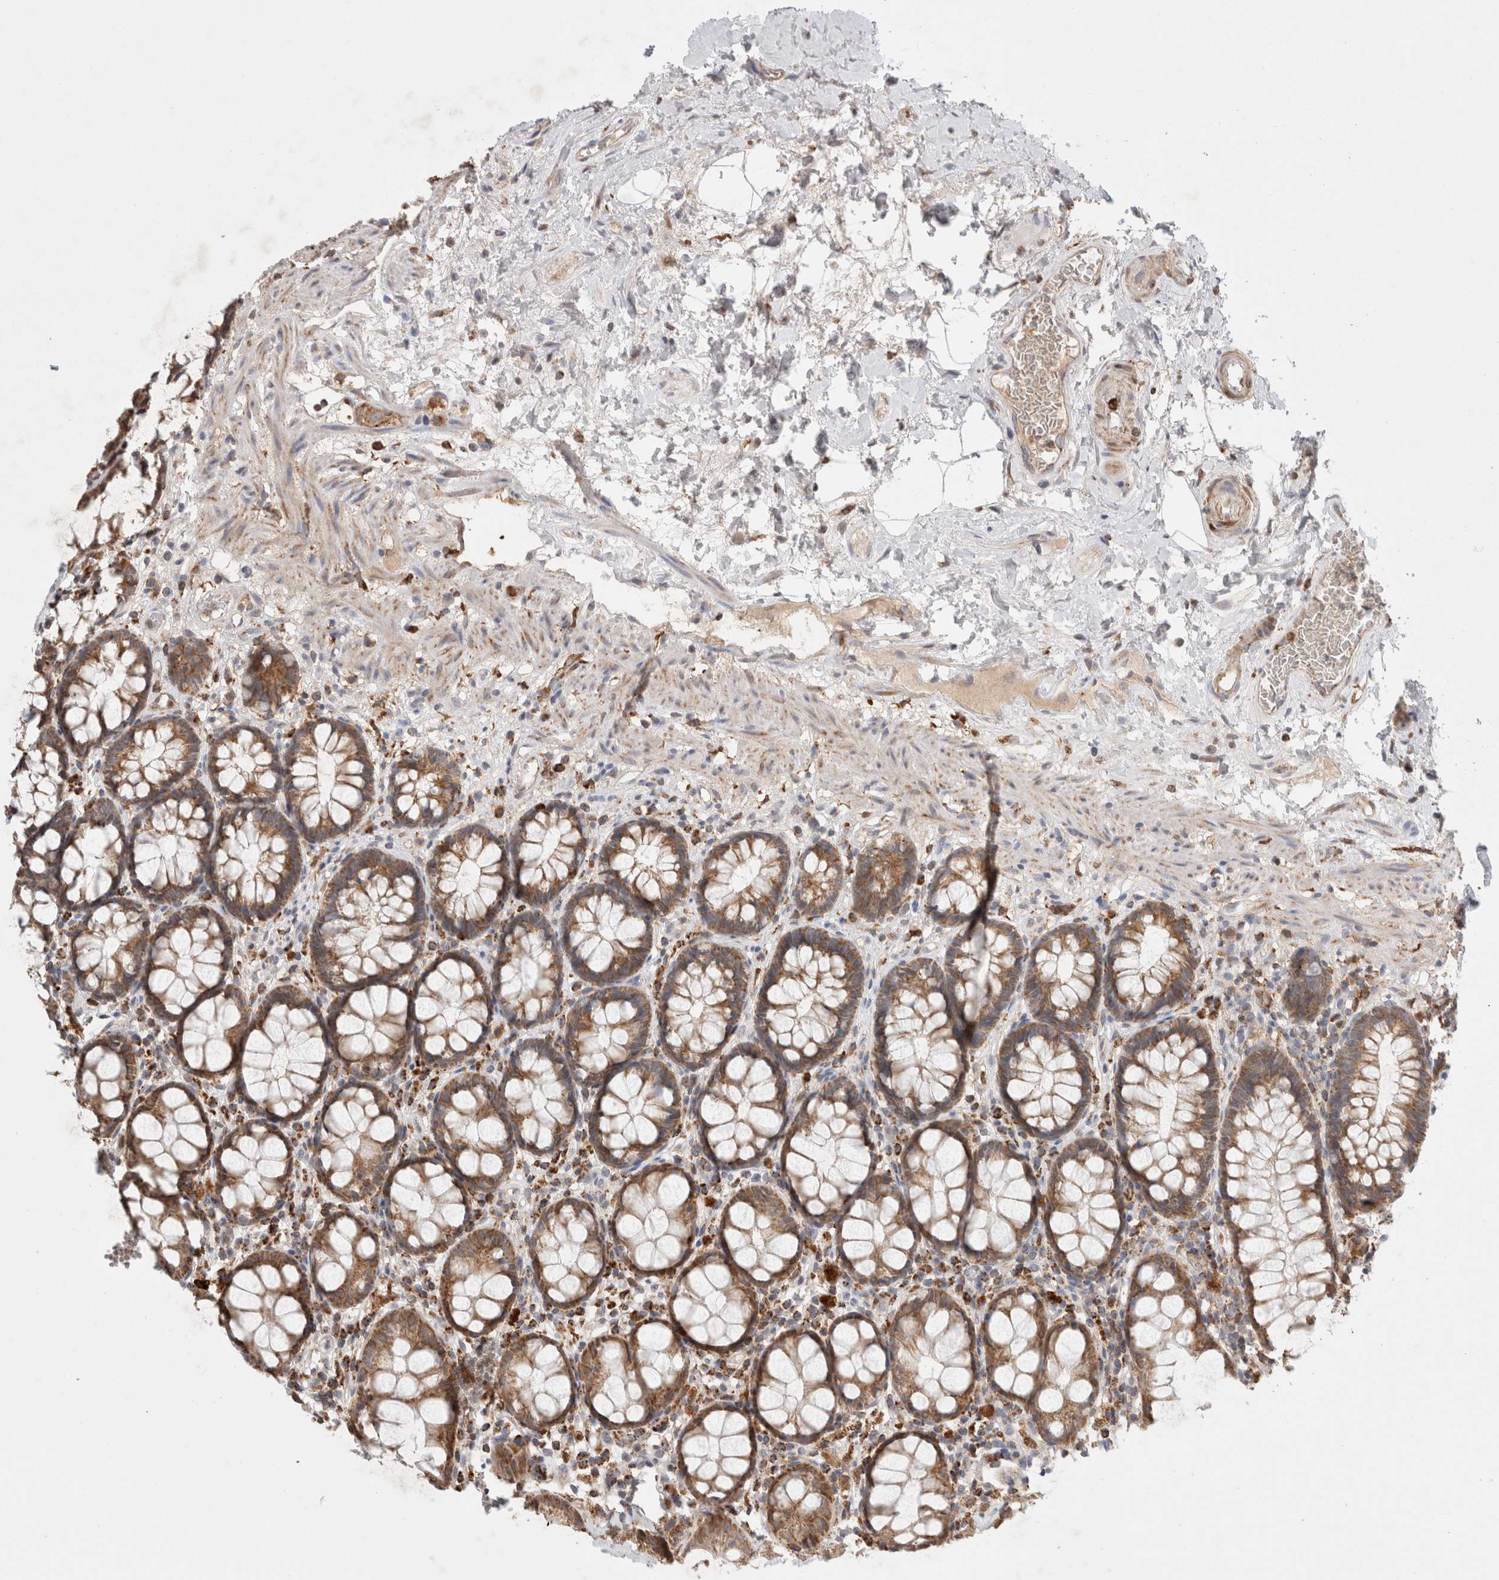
{"staining": {"intensity": "moderate", "quantity": ">75%", "location": "cytoplasmic/membranous"}, "tissue": "rectum", "cell_type": "Glandular cells", "image_type": "normal", "snomed": [{"axis": "morphology", "description": "Normal tissue, NOS"}, {"axis": "topography", "description": "Rectum"}], "caption": "Brown immunohistochemical staining in benign human rectum demonstrates moderate cytoplasmic/membranous staining in about >75% of glandular cells.", "gene": "HROB", "patient": {"sex": "male", "age": 64}}